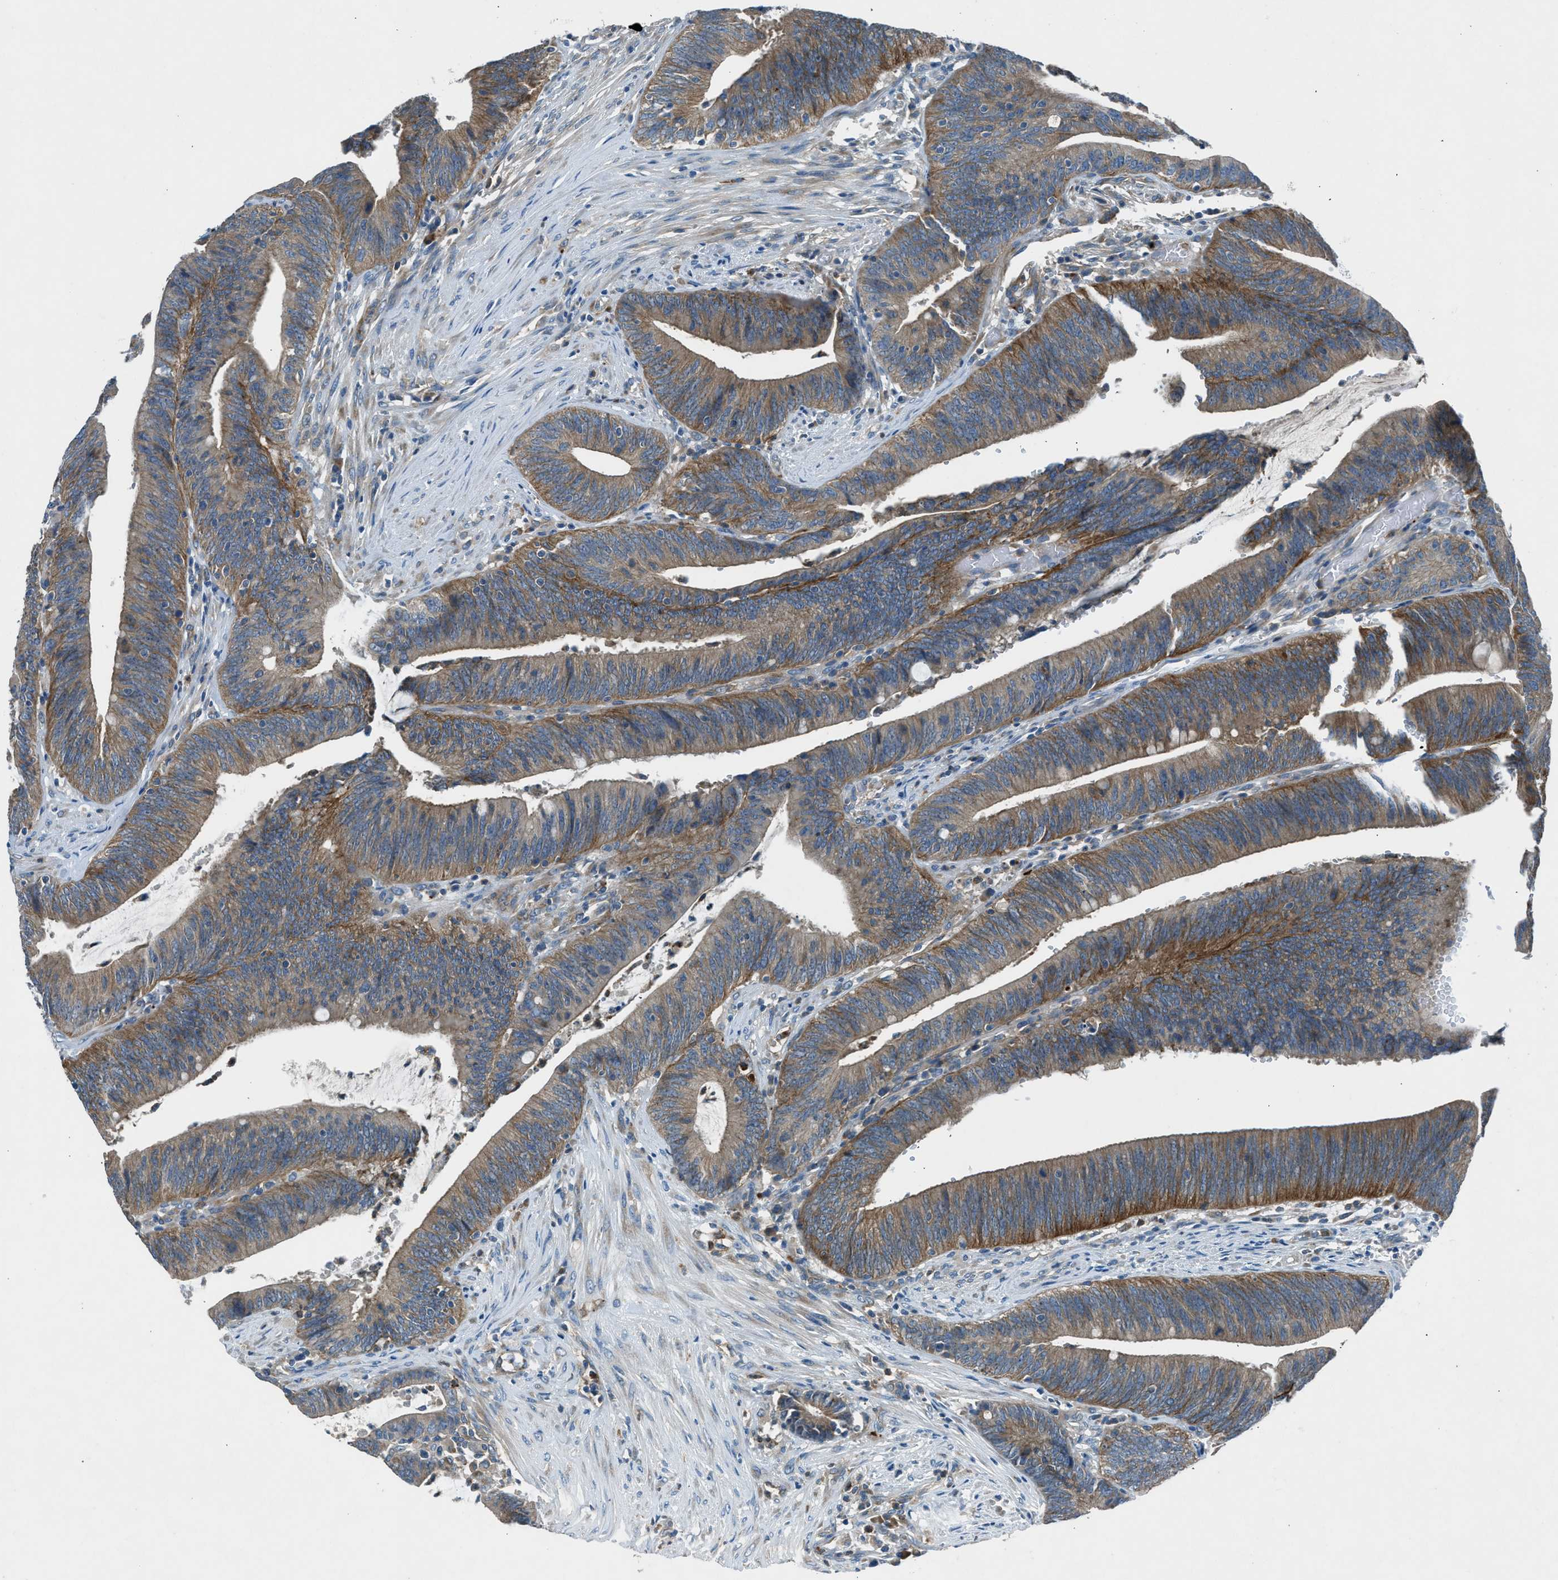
{"staining": {"intensity": "moderate", "quantity": "25%-75%", "location": "cytoplasmic/membranous"}, "tissue": "colorectal cancer", "cell_type": "Tumor cells", "image_type": "cancer", "snomed": [{"axis": "morphology", "description": "Normal tissue, NOS"}, {"axis": "morphology", "description": "Adenocarcinoma, NOS"}, {"axis": "topography", "description": "Rectum"}], "caption": "DAB (3,3'-diaminobenzidine) immunohistochemical staining of human adenocarcinoma (colorectal) reveals moderate cytoplasmic/membranous protein expression in approximately 25%-75% of tumor cells. Using DAB (3,3'-diaminobenzidine) (brown) and hematoxylin (blue) stains, captured at high magnification using brightfield microscopy.", "gene": "BMP1", "patient": {"sex": "female", "age": 66}}